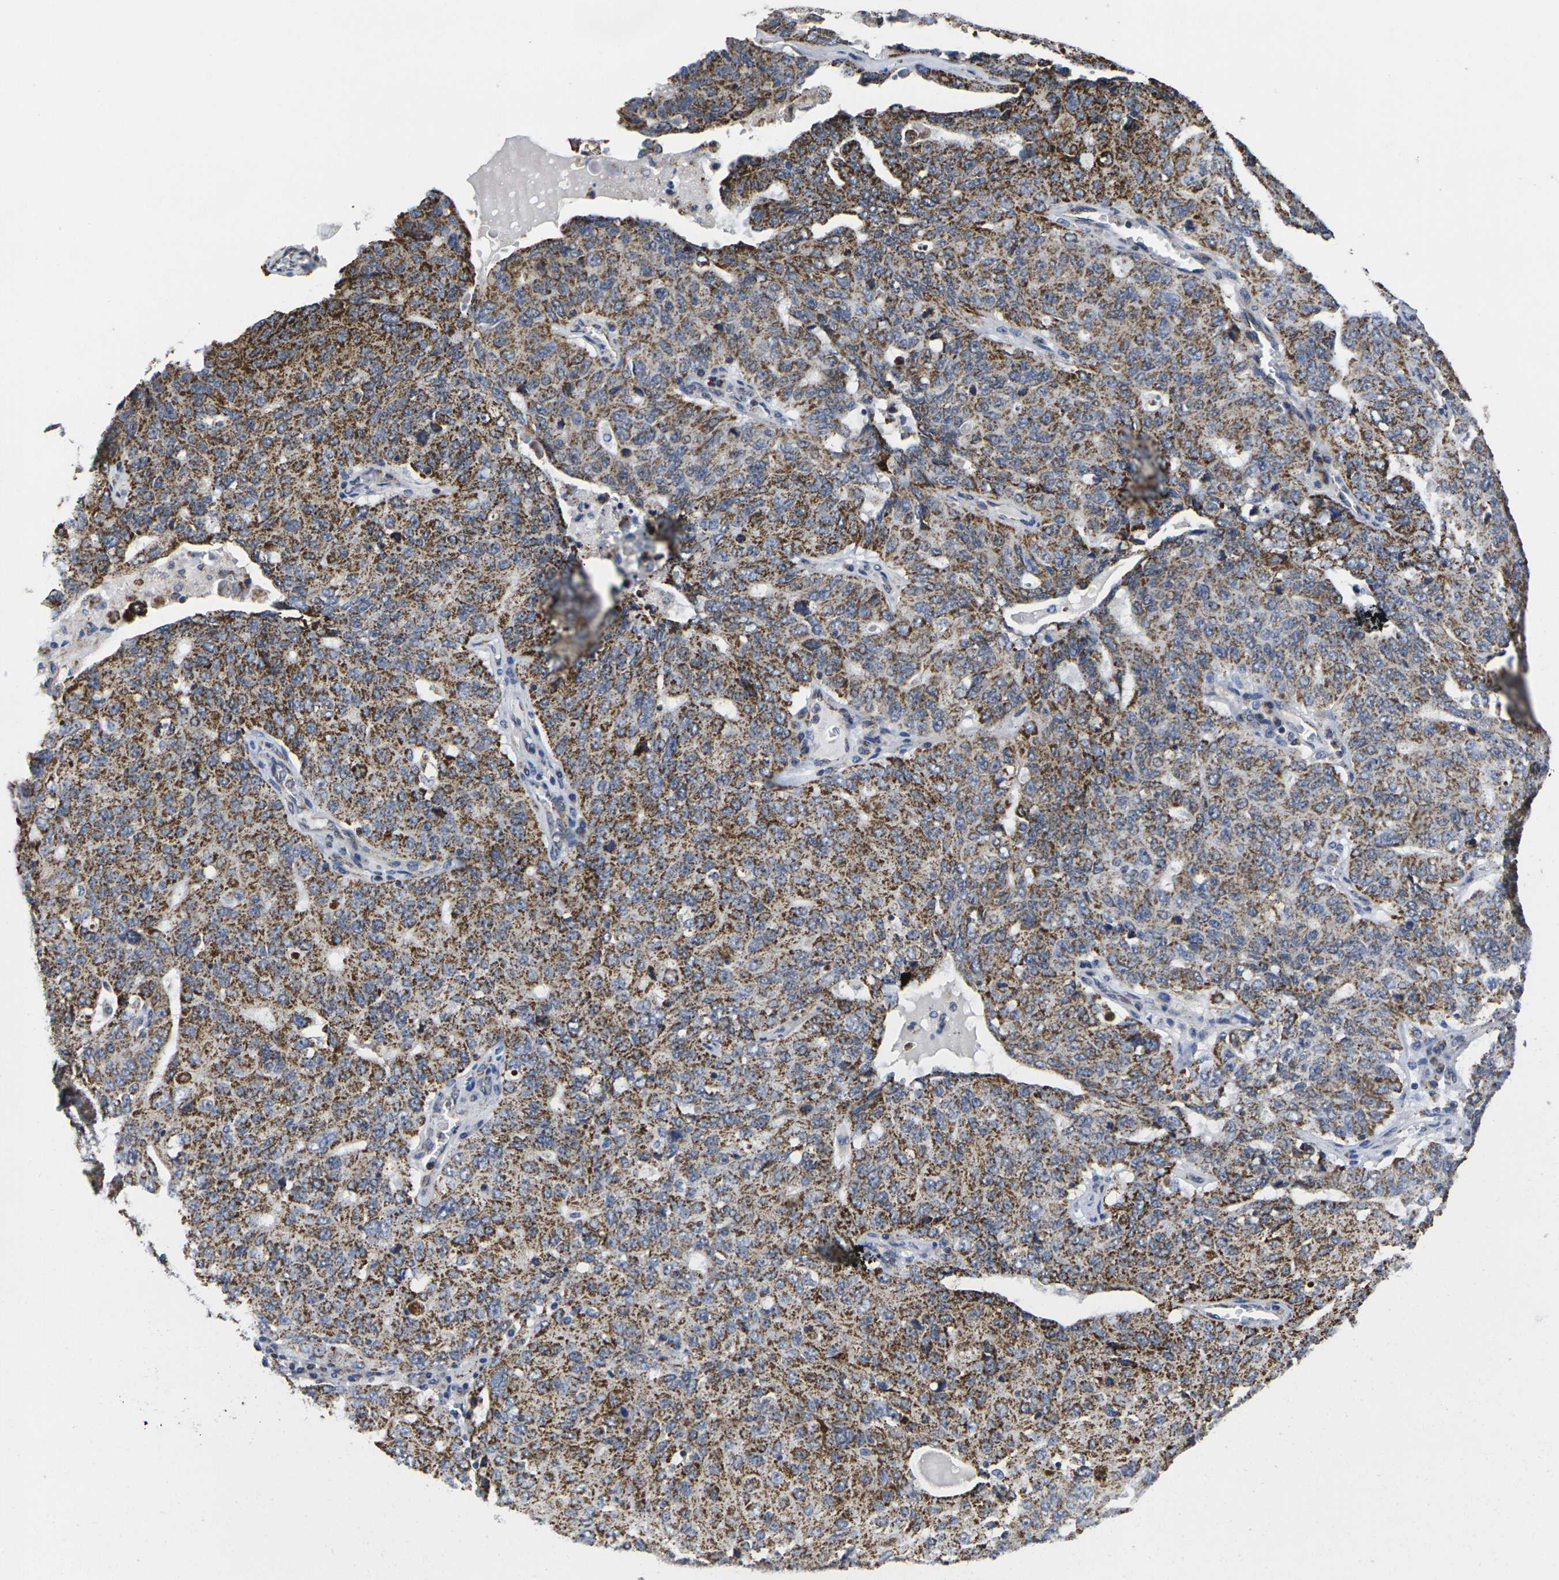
{"staining": {"intensity": "strong", "quantity": ">75%", "location": "cytoplasmic/membranous"}, "tissue": "ovarian cancer", "cell_type": "Tumor cells", "image_type": "cancer", "snomed": [{"axis": "morphology", "description": "Carcinoma, endometroid"}, {"axis": "topography", "description": "Ovary"}], "caption": "Human ovarian endometroid carcinoma stained with a brown dye reveals strong cytoplasmic/membranous positive staining in approximately >75% of tumor cells.", "gene": "P2RY11", "patient": {"sex": "female", "age": 62}}